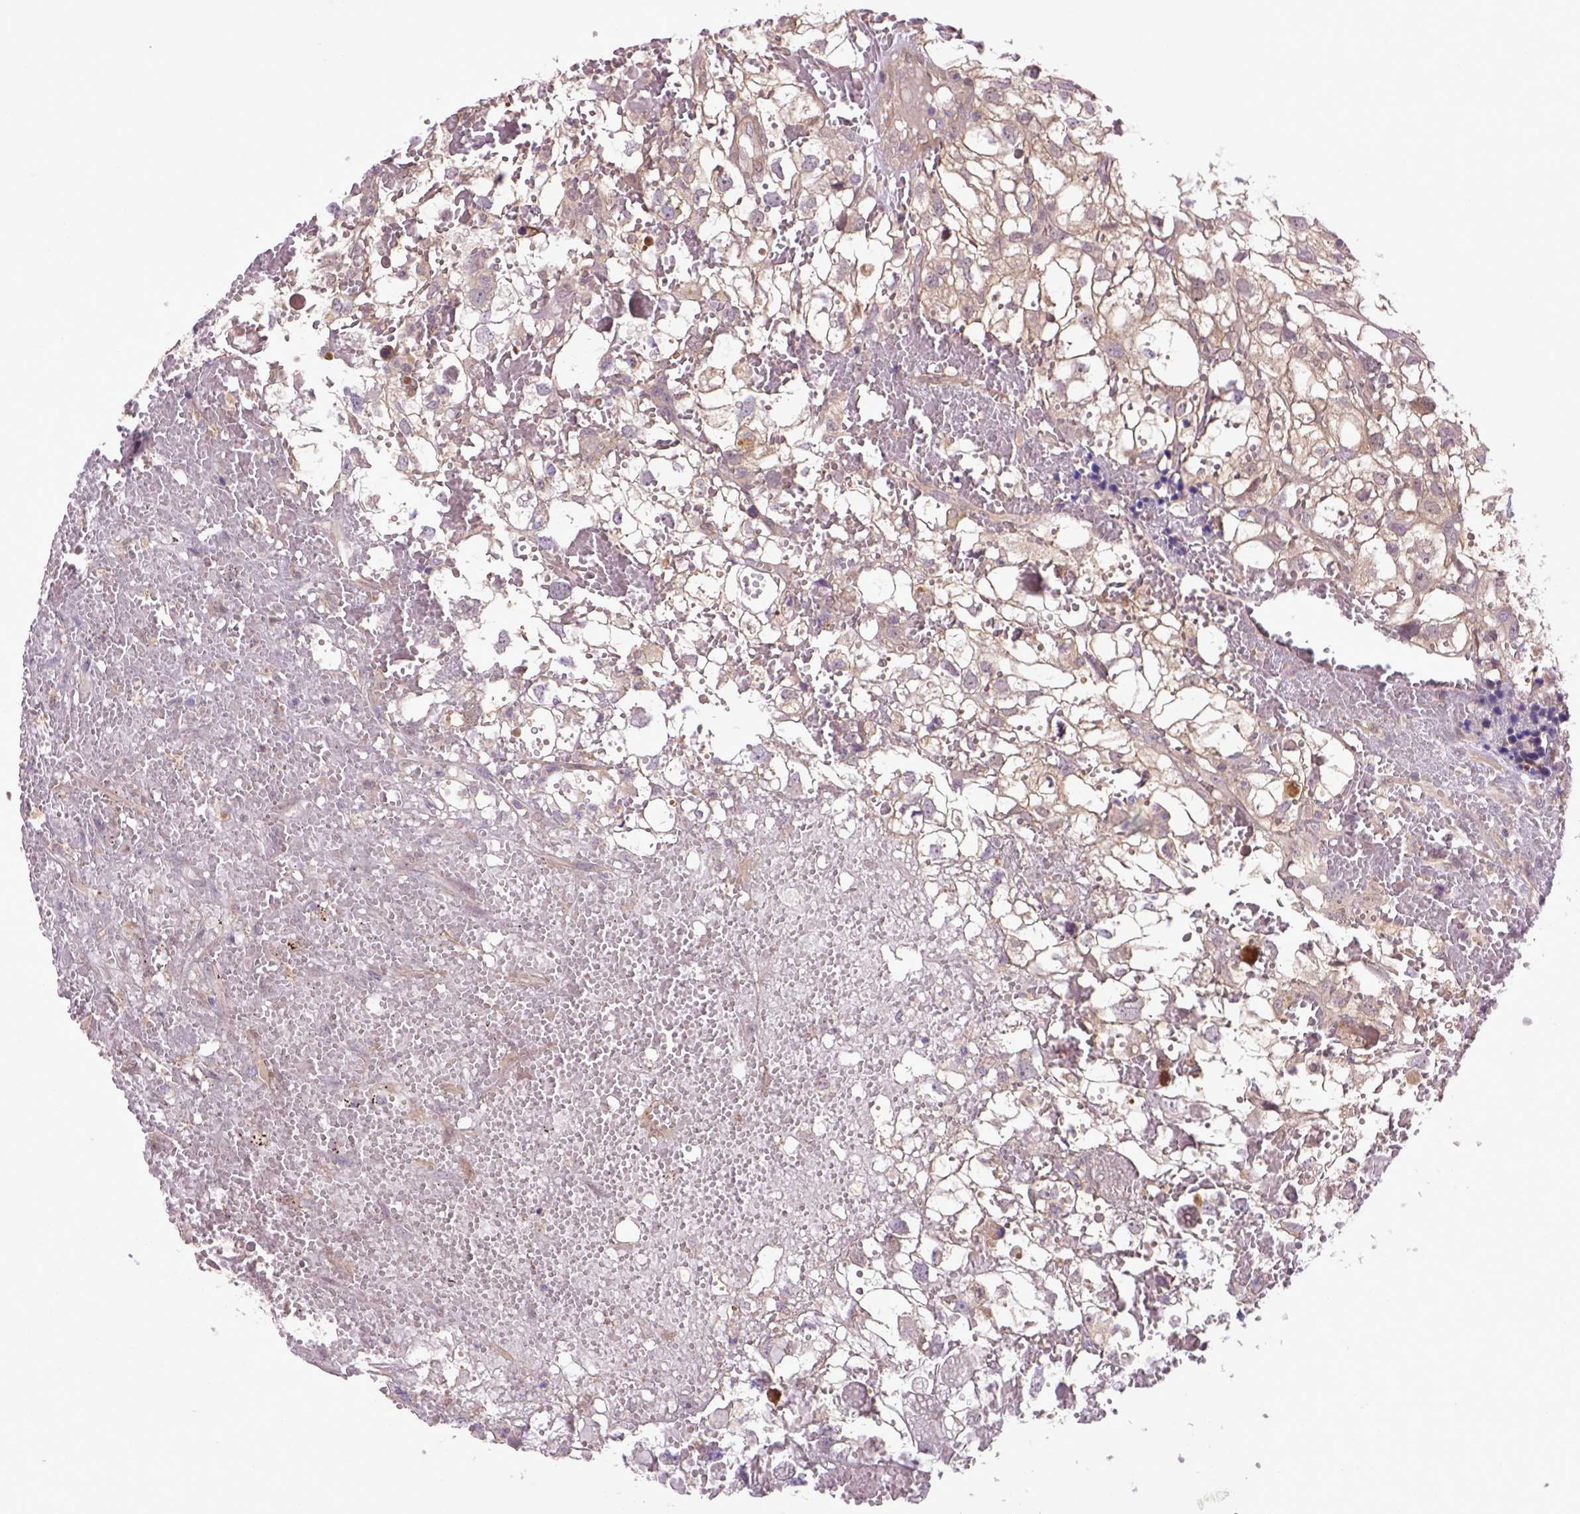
{"staining": {"intensity": "weak", "quantity": ">75%", "location": "cytoplasmic/membranous"}, "tissue": "renal cancer", "cell_type": "Tumor cells", "image_type": "cancer", "snomed": [{"axis": "morphology", "description": "Adenocarcinoma, NOS"}, {"axis": "topography", "description": "Kidney"}], "caption": "Tumor cells exhibit low levels of weak cytoplasmic/membranous staining in about >75% of cells in renal cancer.", "gene": "HSPBP1", "patient": {"sex": "male", "age": 56}}